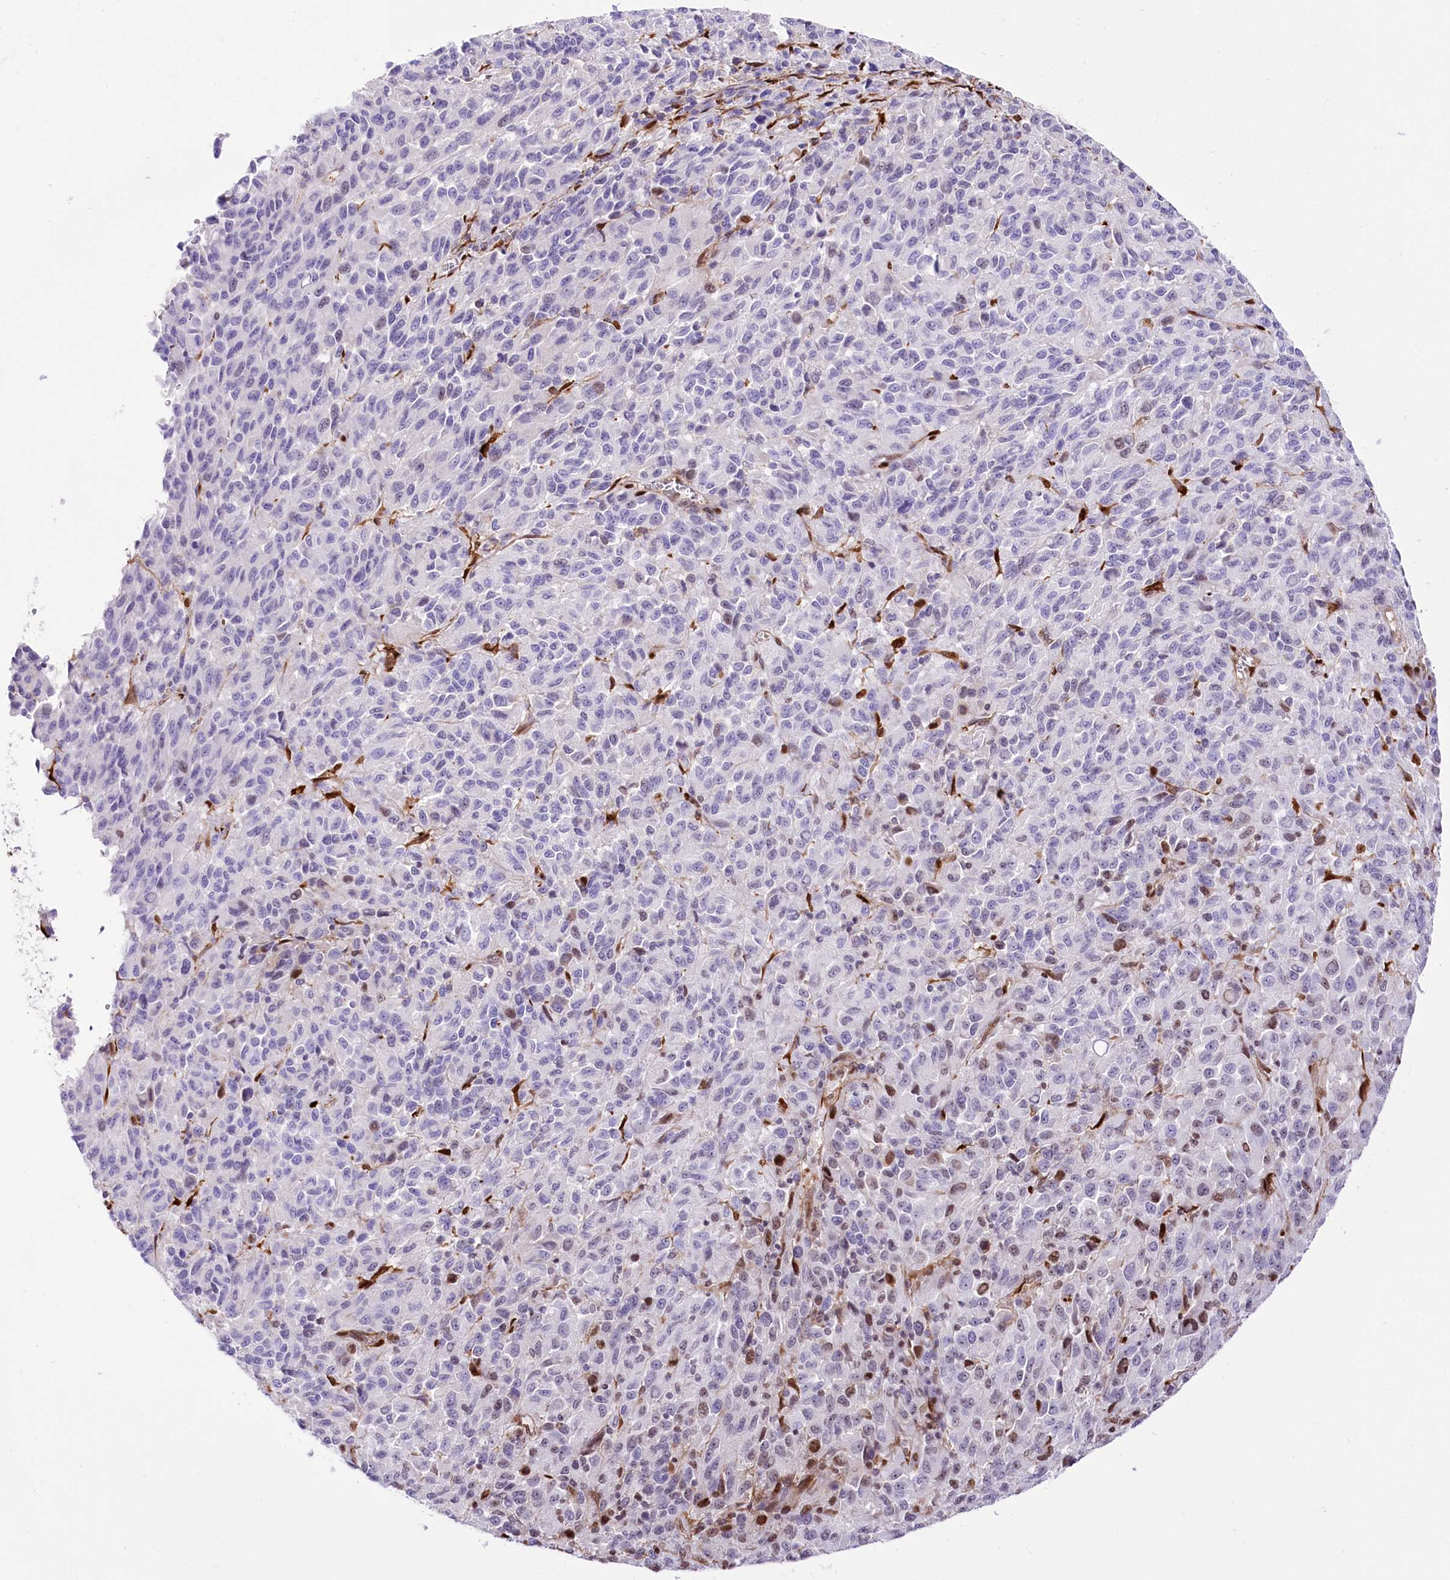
{"staining": {"intensity": "moderate", "quantity": "<25%", "location": "nuclear"}, "tissue": "melanoma", "cell_type": "Tumor cells", "image_type": "cancer", "snomed": [{"axis": "morphology", "description": "Malignant melanoma, Metastatic site"}, {"axis": "topography", "description": "Lung"}], "caption": "Immunohistochemistry micrograph of malignant melanoma (metastatic site) stained for a protein (brown), which reveals low levels of moderate nuclear positivity in about <25% of tumor cells.", "gene": "PTMS", "patient": {"sex": "male", "age": 64}}